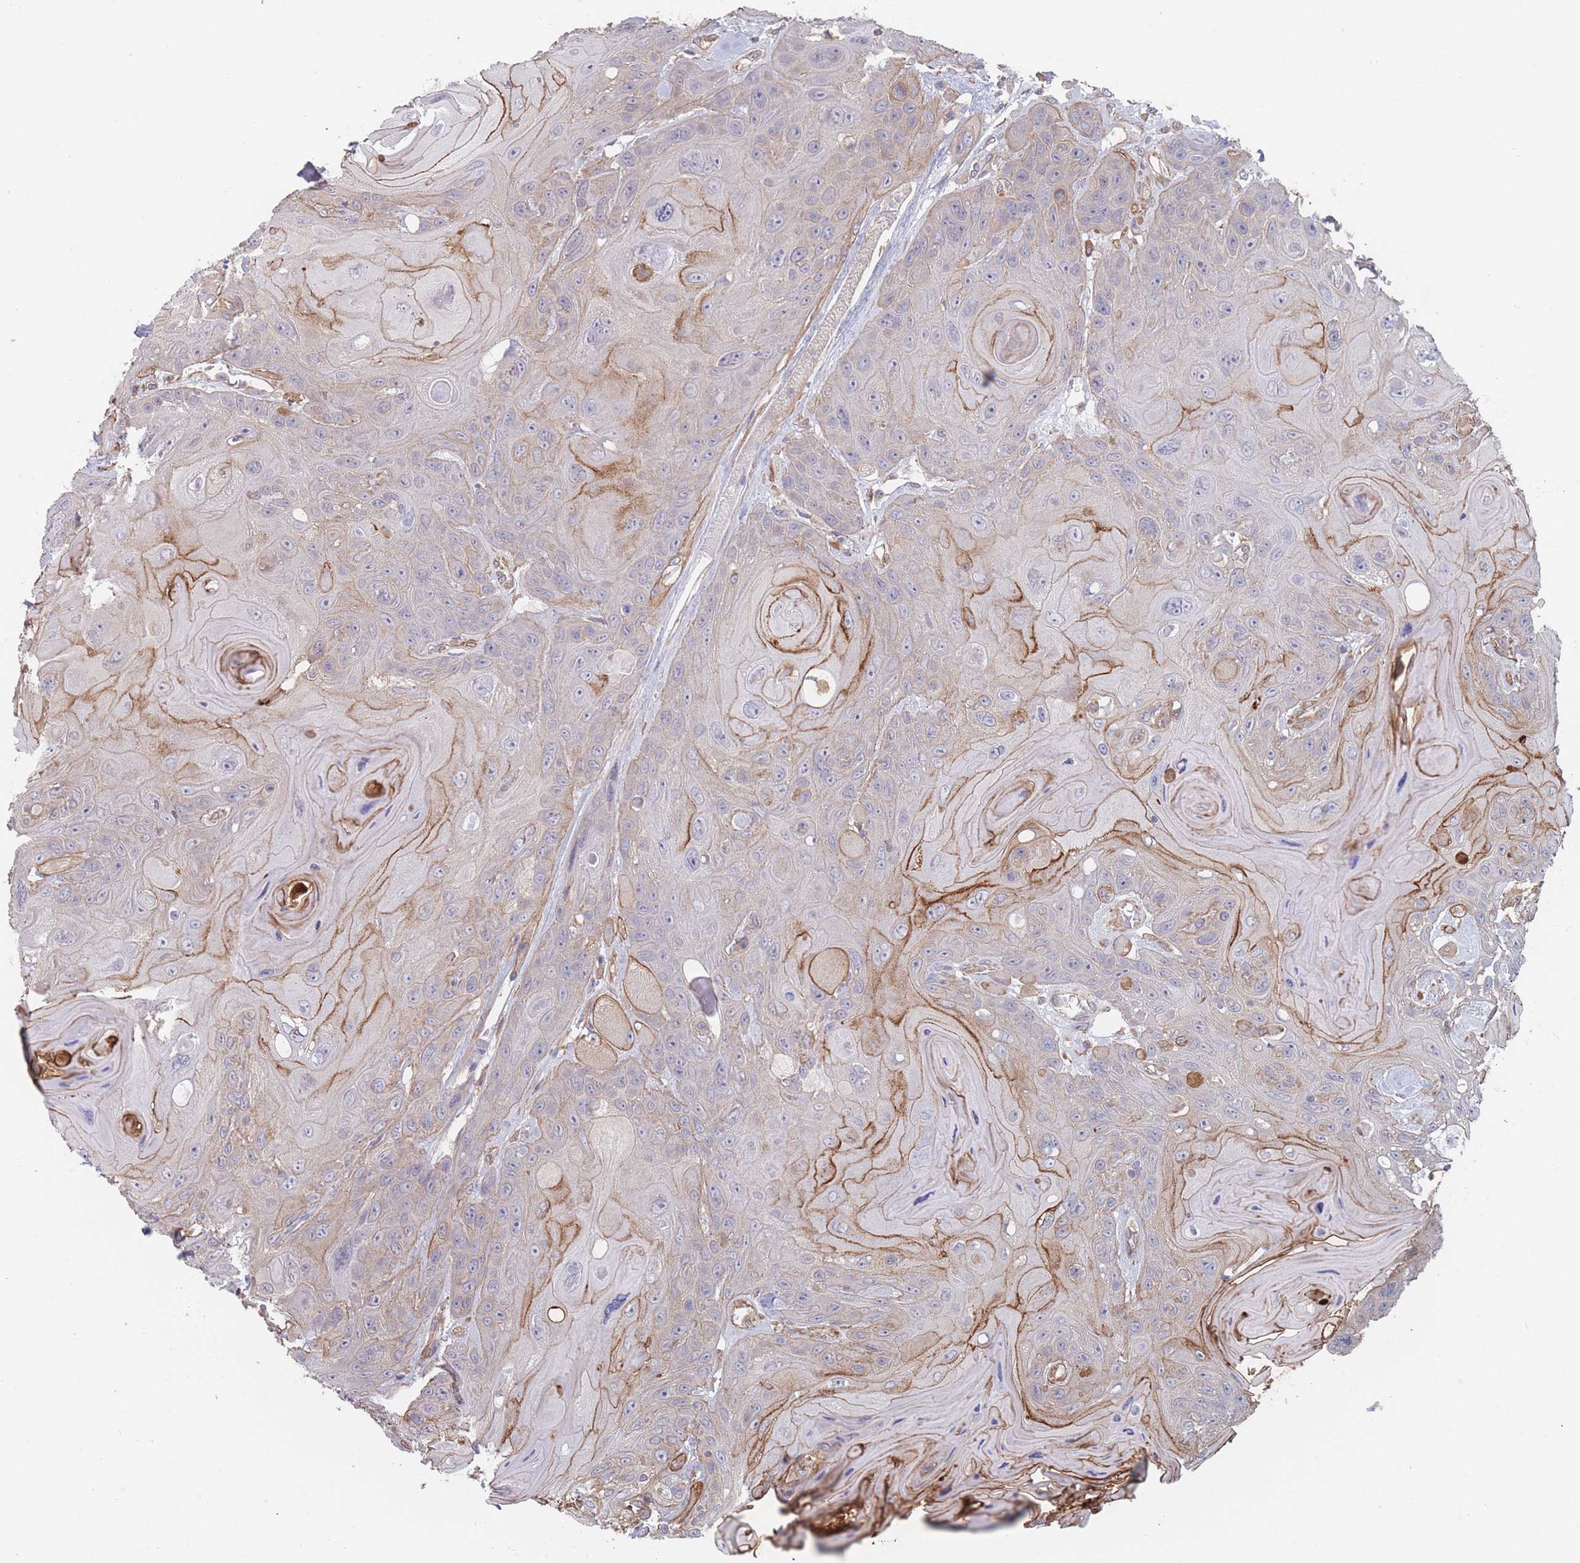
{"staining": {"intensity": "strong", "quantity": "<25%", "location": "cytoplasmic/membranous"}, "tissue": "head and neck cancer", "cell_type": "Tumor cells", "image_type": "cancer", "snomed": [{"axis": "morphology", "description": "Squamous cell carcinoma, NOS"}, {"axis": "topography", "description": "Head-Neck"}], "caption": "Protein staining exhibits strong cytoplasmic/membranous expression in approximately <25% of tumor cells in head and neck cancer (squamous cell carcinoma). The protein is shown in brown color, while the nuclei are stained blue.", "gene": "SLC1A6", "patient": {"sex": "female", "age": 59}}